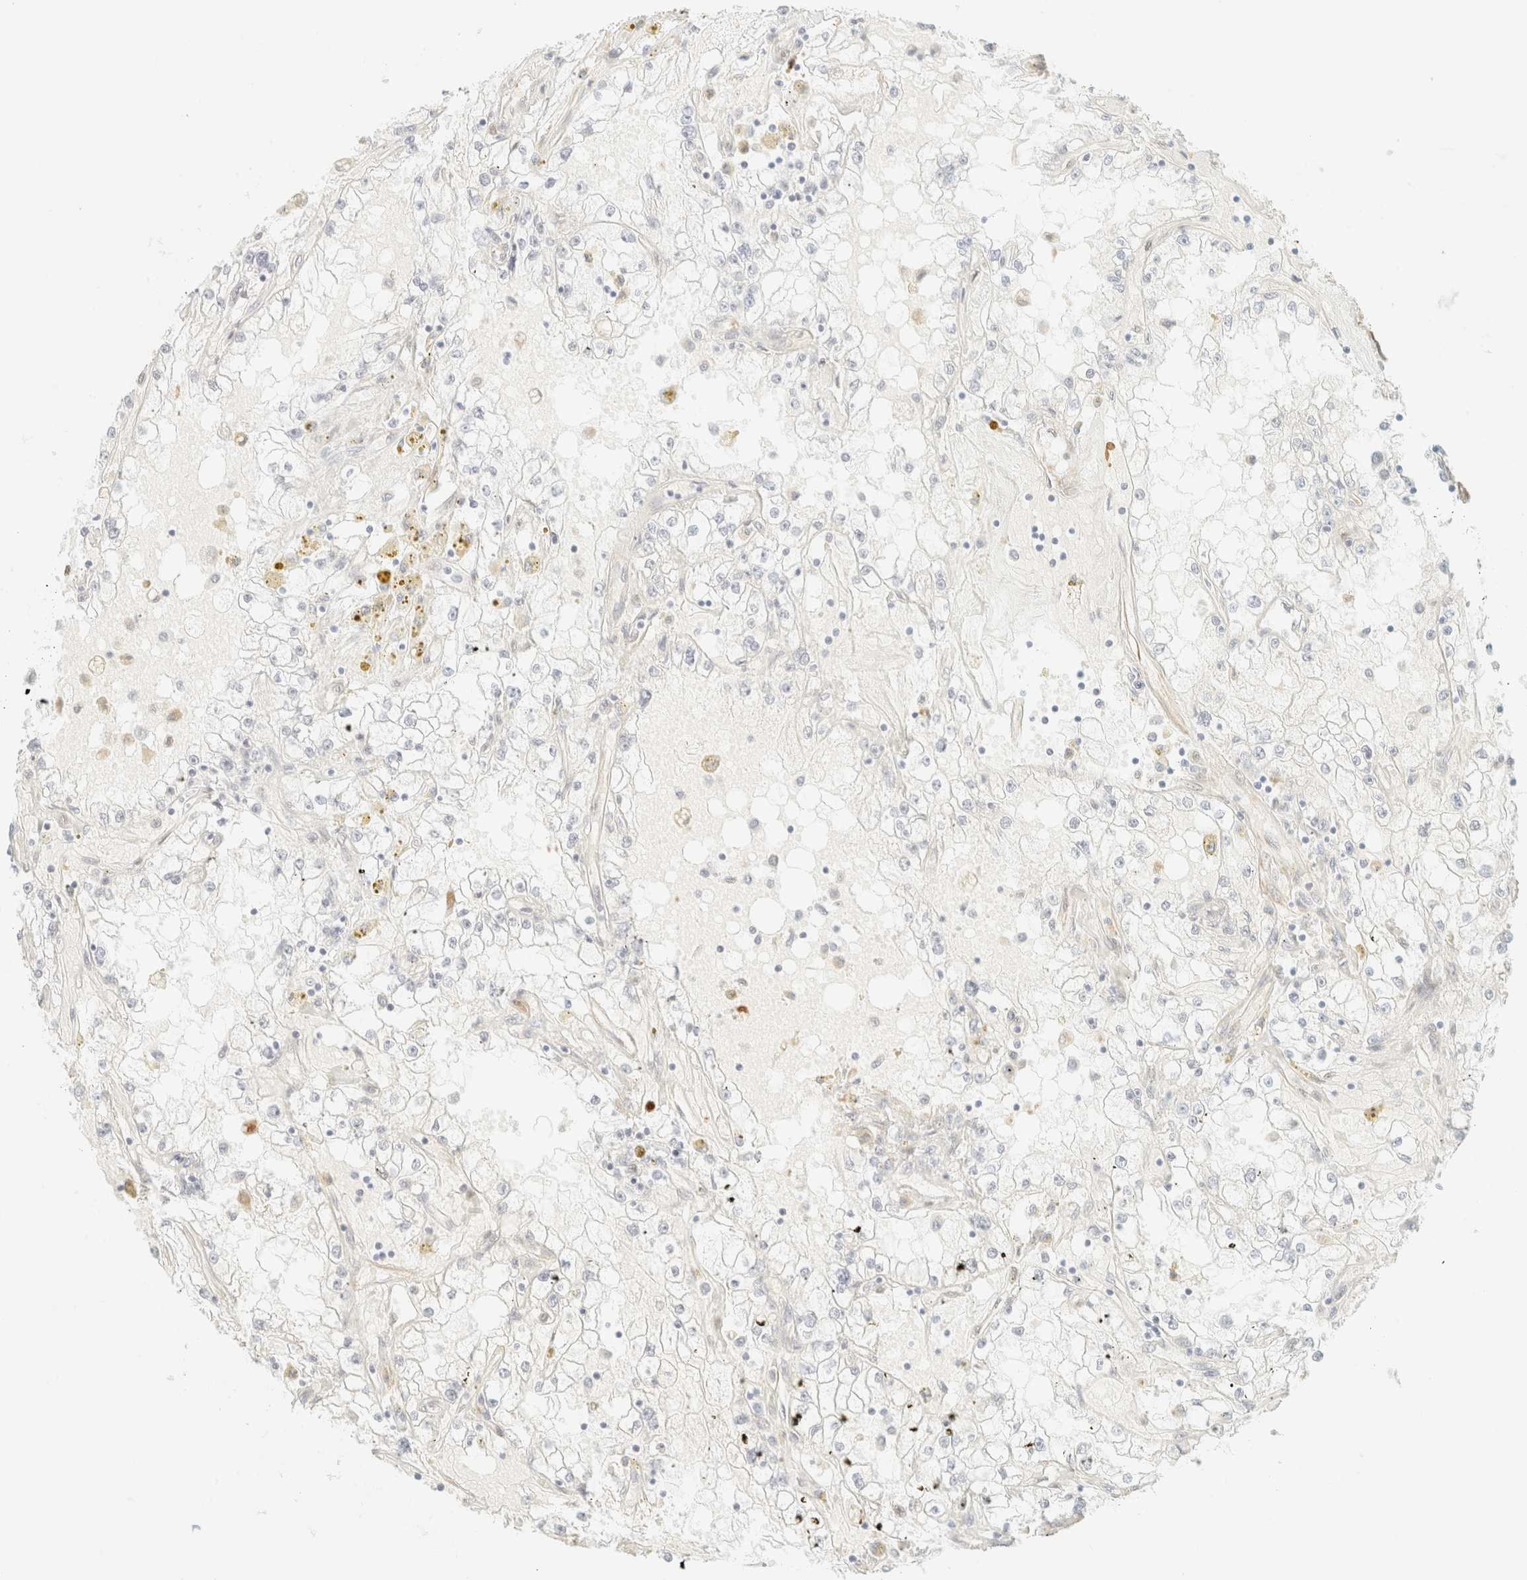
{"staining": {"intensity": "negative", "quantity": "none", "location": "none"}, "tissue": "renal cancer", "cell_type": "Tumor cells", "image_type": "cancer", "snomed": [{"axis": "morphology", "description": "Adenocarcinoma, NOS"}, {"axis": "topography", "description": "Kidney"}], "caption": "Renal adenocarcinoma stained for a protein using IHC shows no staining tumor cells.", "gene": "ZSCAN18", "patient": {"sex": "male", "age": 56}}